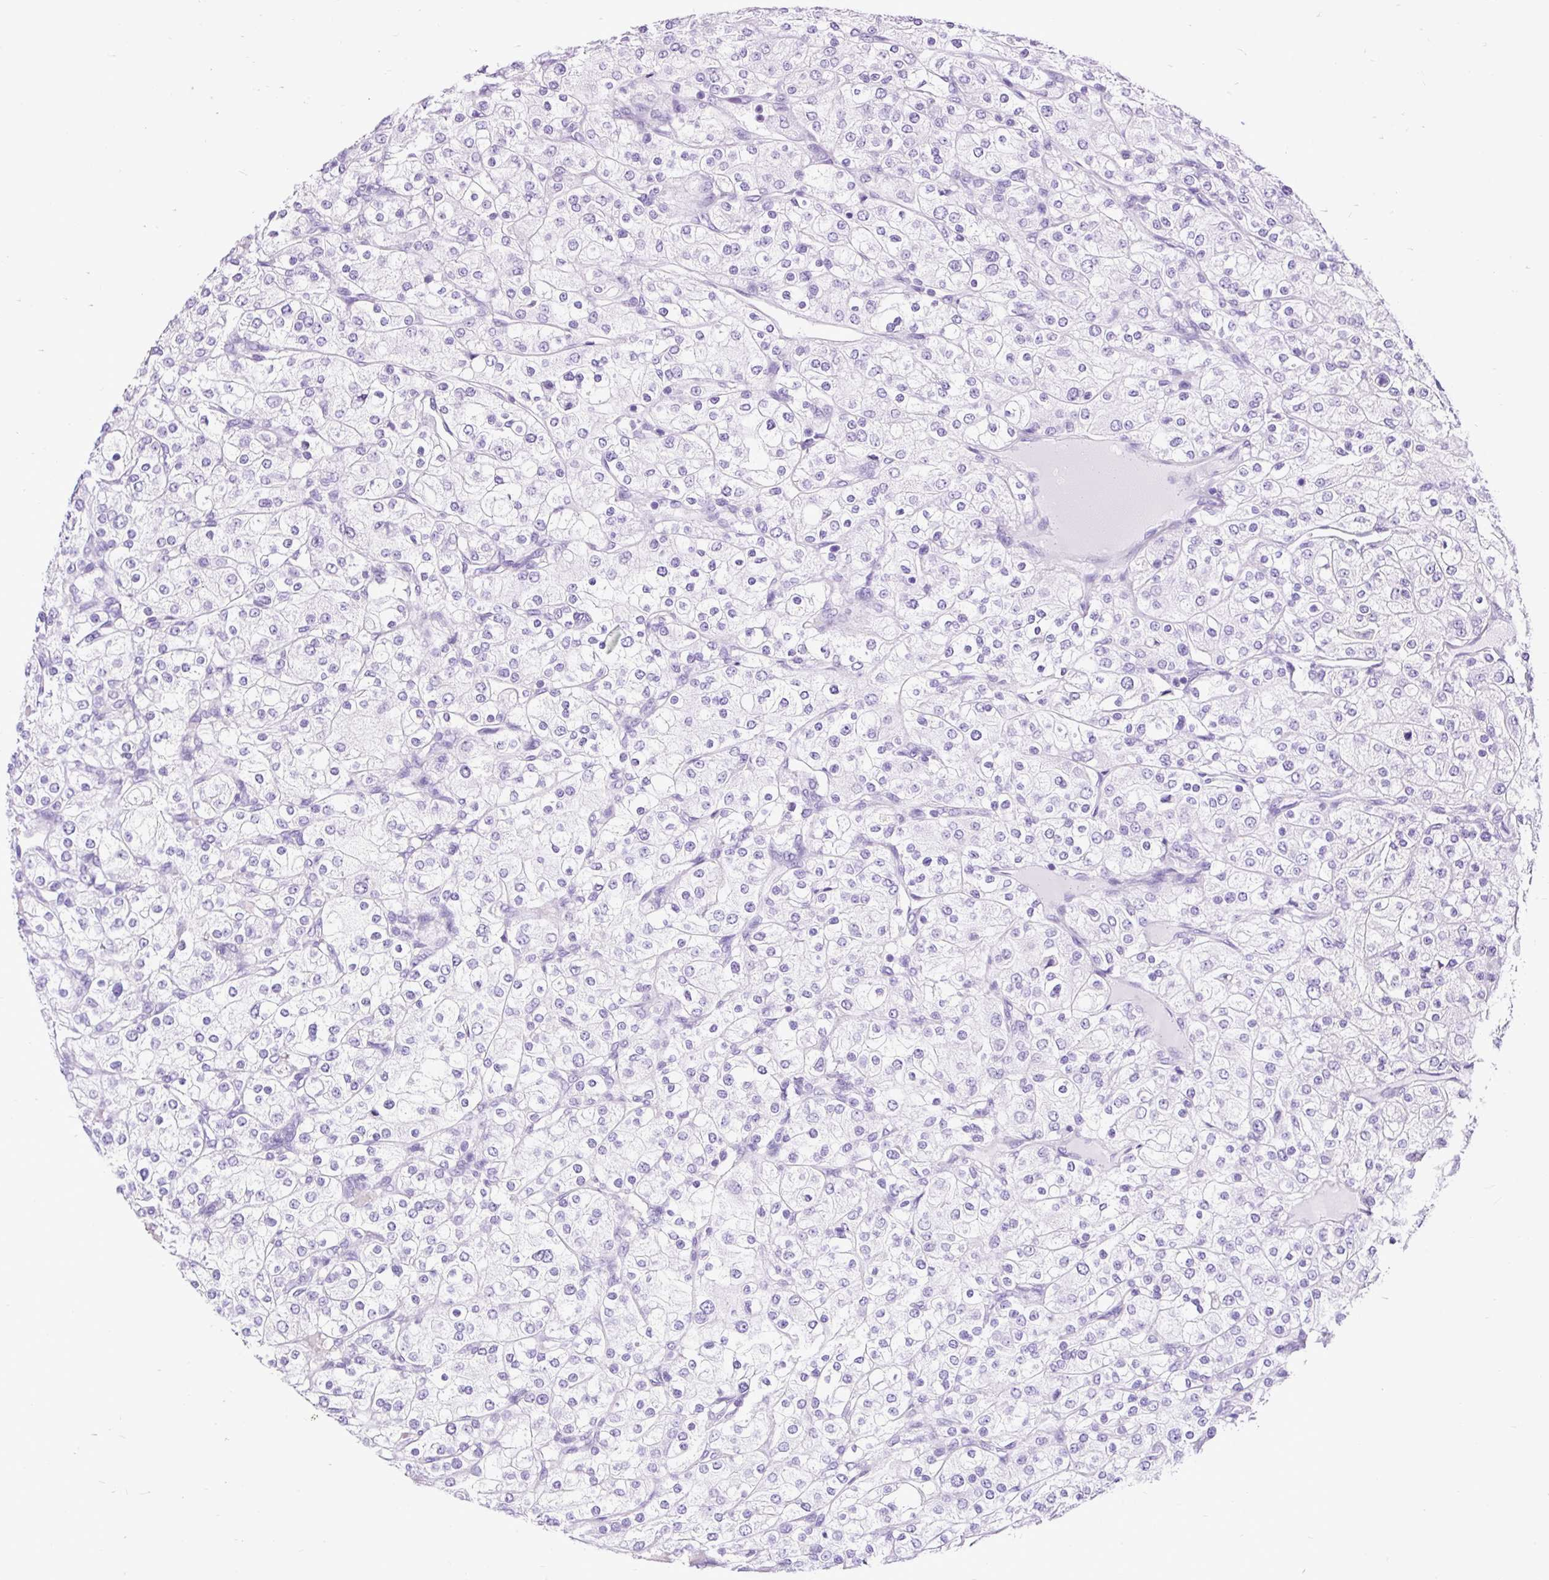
{"staining": {"intensity": "negative", "quantity": "none", "location": "none"}, "tissue": "renal cancer", "cell_type": "Tumor cells", "image_type": "cancer", "snomed": [{"axis": "morphology", "description": "Adenocarcinoma, NOS"}, {"axis": "topography", "description": "Kidney"}], "caption": "Immunohistochemical staining of human renal cancer exhibits no significant staining in tumor cells.", "gene": "CEL", "patient": {"sex": "male", "age": 80}}